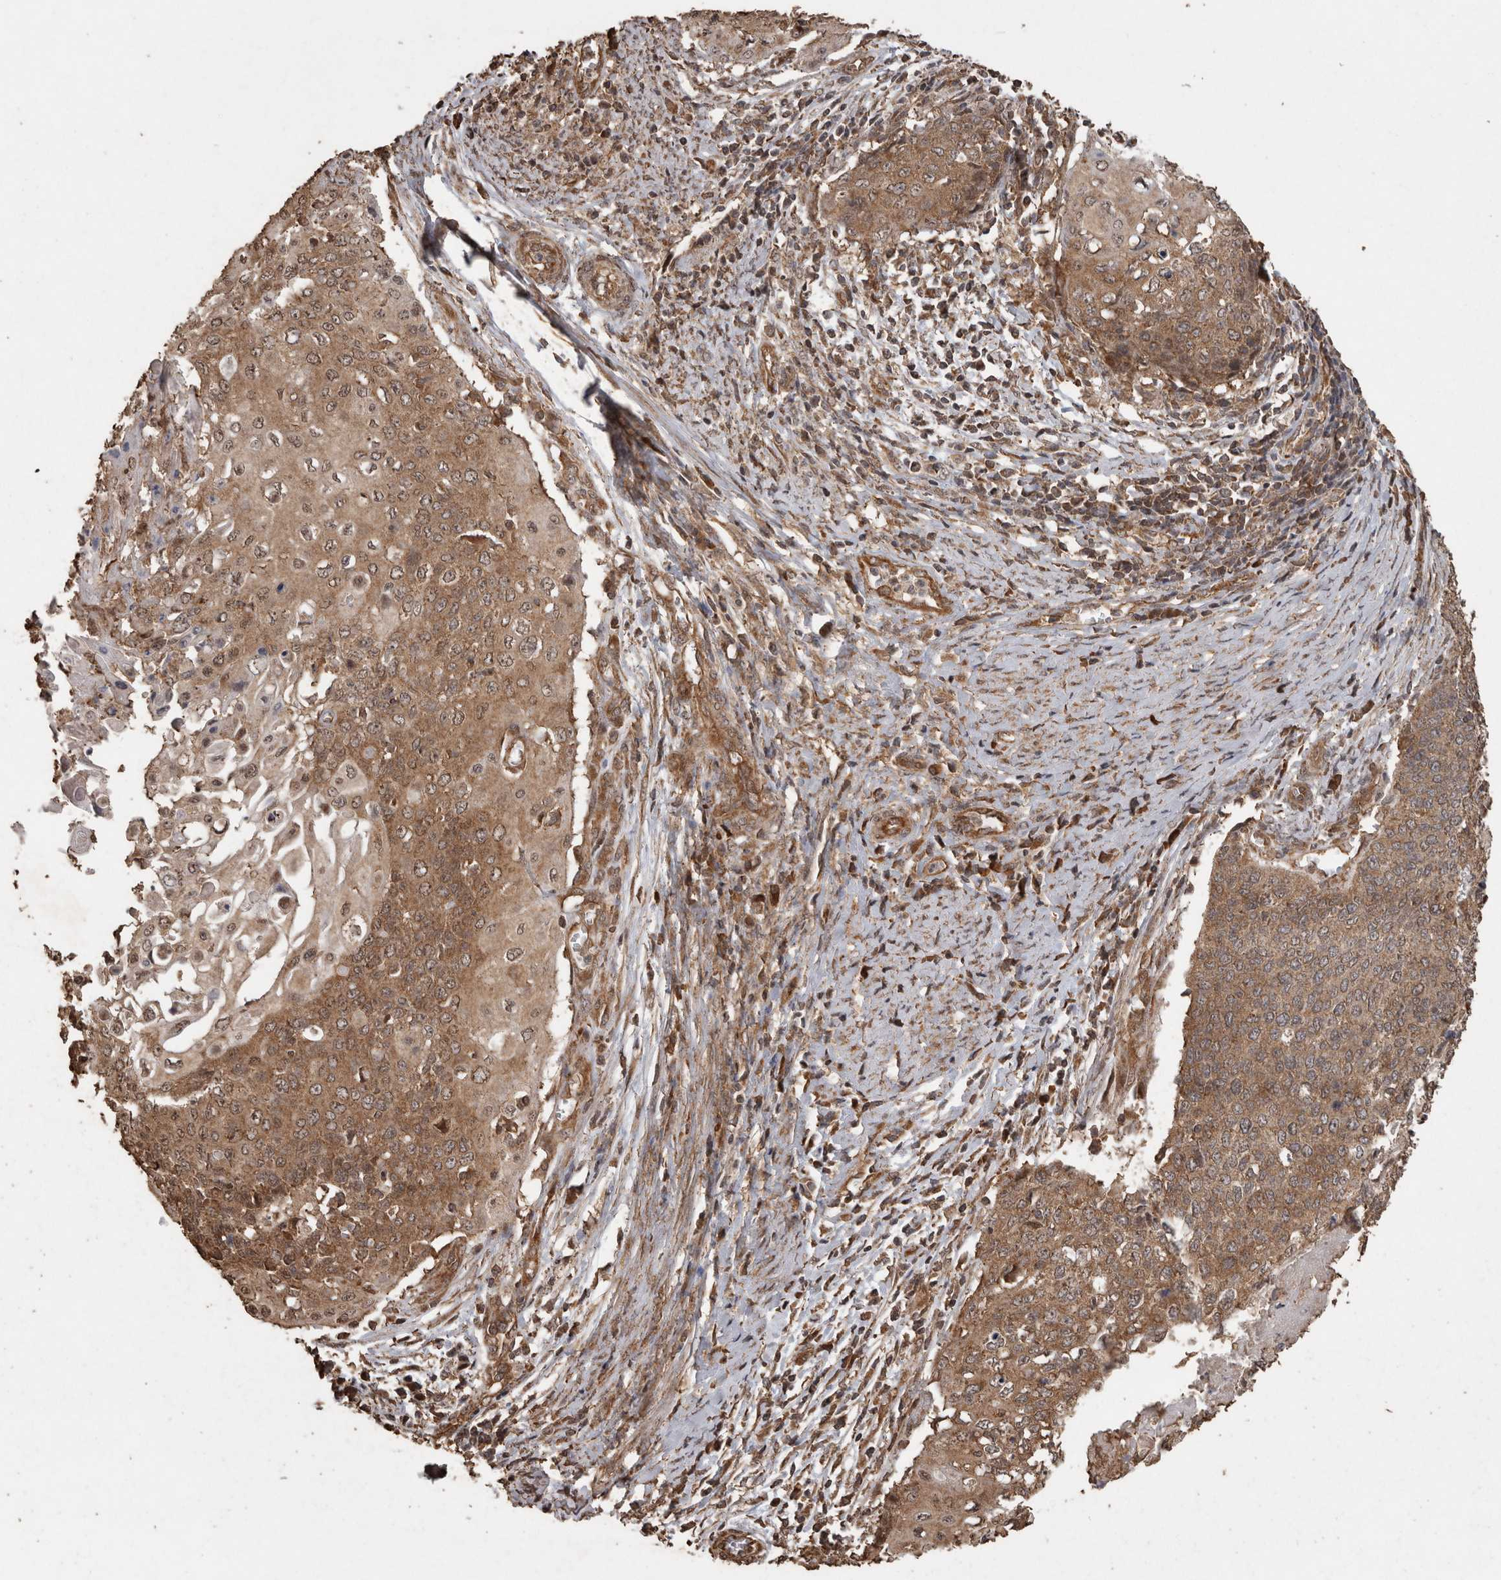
{"staining": {"intensity": "moderate", "quantity": ">75%", "location": "cytoplasmic/membranous"}, "tissue": "cervical cancer", "cell_type": "Tumor cells", "image_type": "cancer", "snomed": [{"axis": "morphology", "description": "Squamous cell carcinoma, NOS"}, {"axis": "topography", "description": "Cervix"}], "caption": "This photomicrograph reveals cervical cancer stained with IHC to label a protein in brown. The cytoplasmic/membranous of tumor cells show moderate positivity for the protein. Nuclei are counter-stained blue.", "gene": "PINK1", "patient": {"sex": "female", "age": 39}}